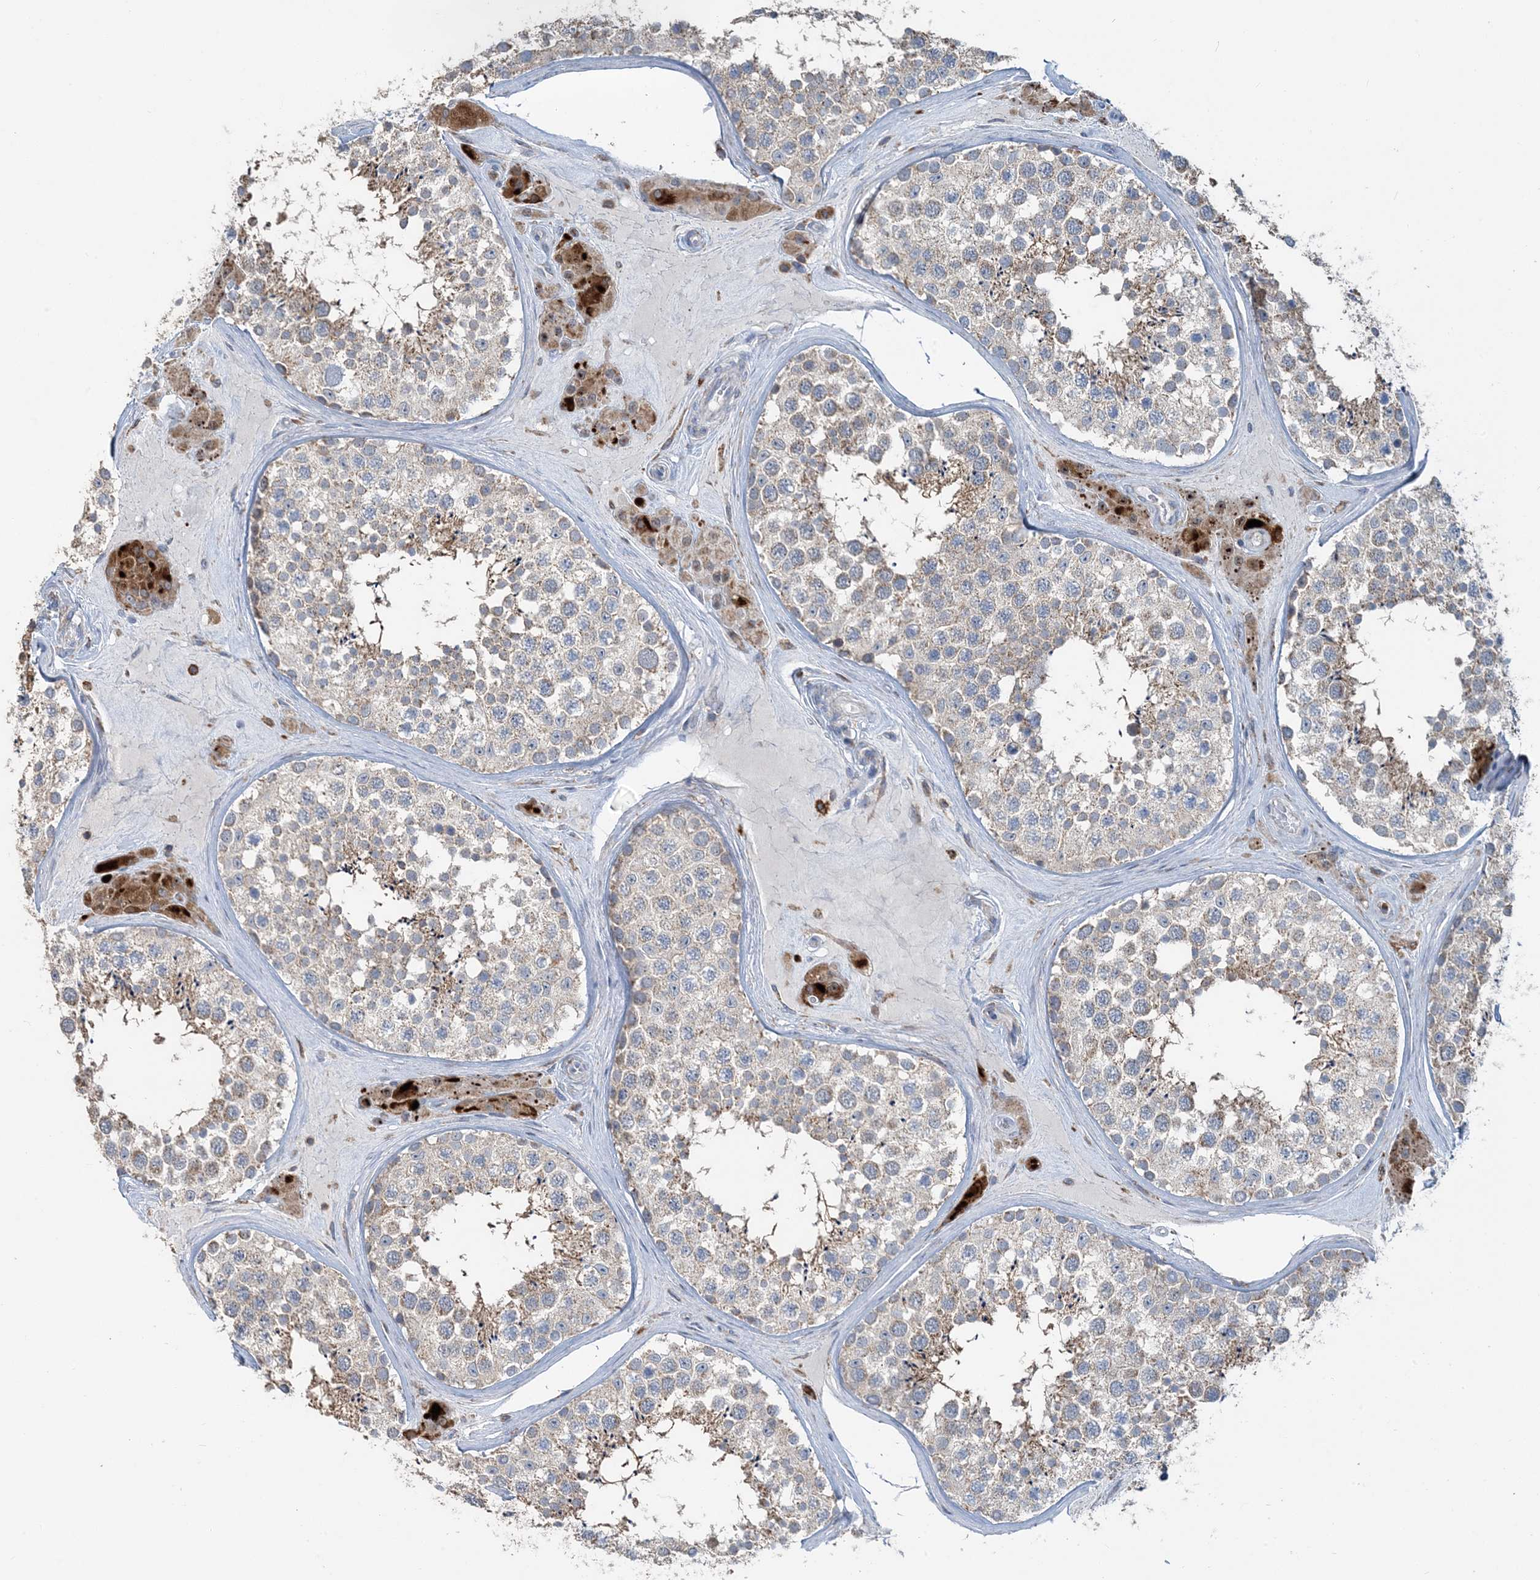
{"staining": {"intensity": "weak", "quantity": "<25%", "location": "cytoplasmic/membranous"}, "tissue": "testis", "cell_type": "Cells in seminiferous ducts", "image_type": "normal", "snomed": [{"axis": "morphology", "description": "Normal tissue, NOS"}, {"axis": "topography", "description": "Testis"}], "caption": "Immunohistochemistry (IHC) image of benign testis: testis stained with DAB exhibits no significant protein expression in cells in seminiferous ducts. The staining was performed using DAB to visualize the protein expression in brown, while the nuclei were stained in blue with hematoxylin (Magnification: 20x).", "gene": "TMLHE", "patient": {"sex": "male", "age": 46}}